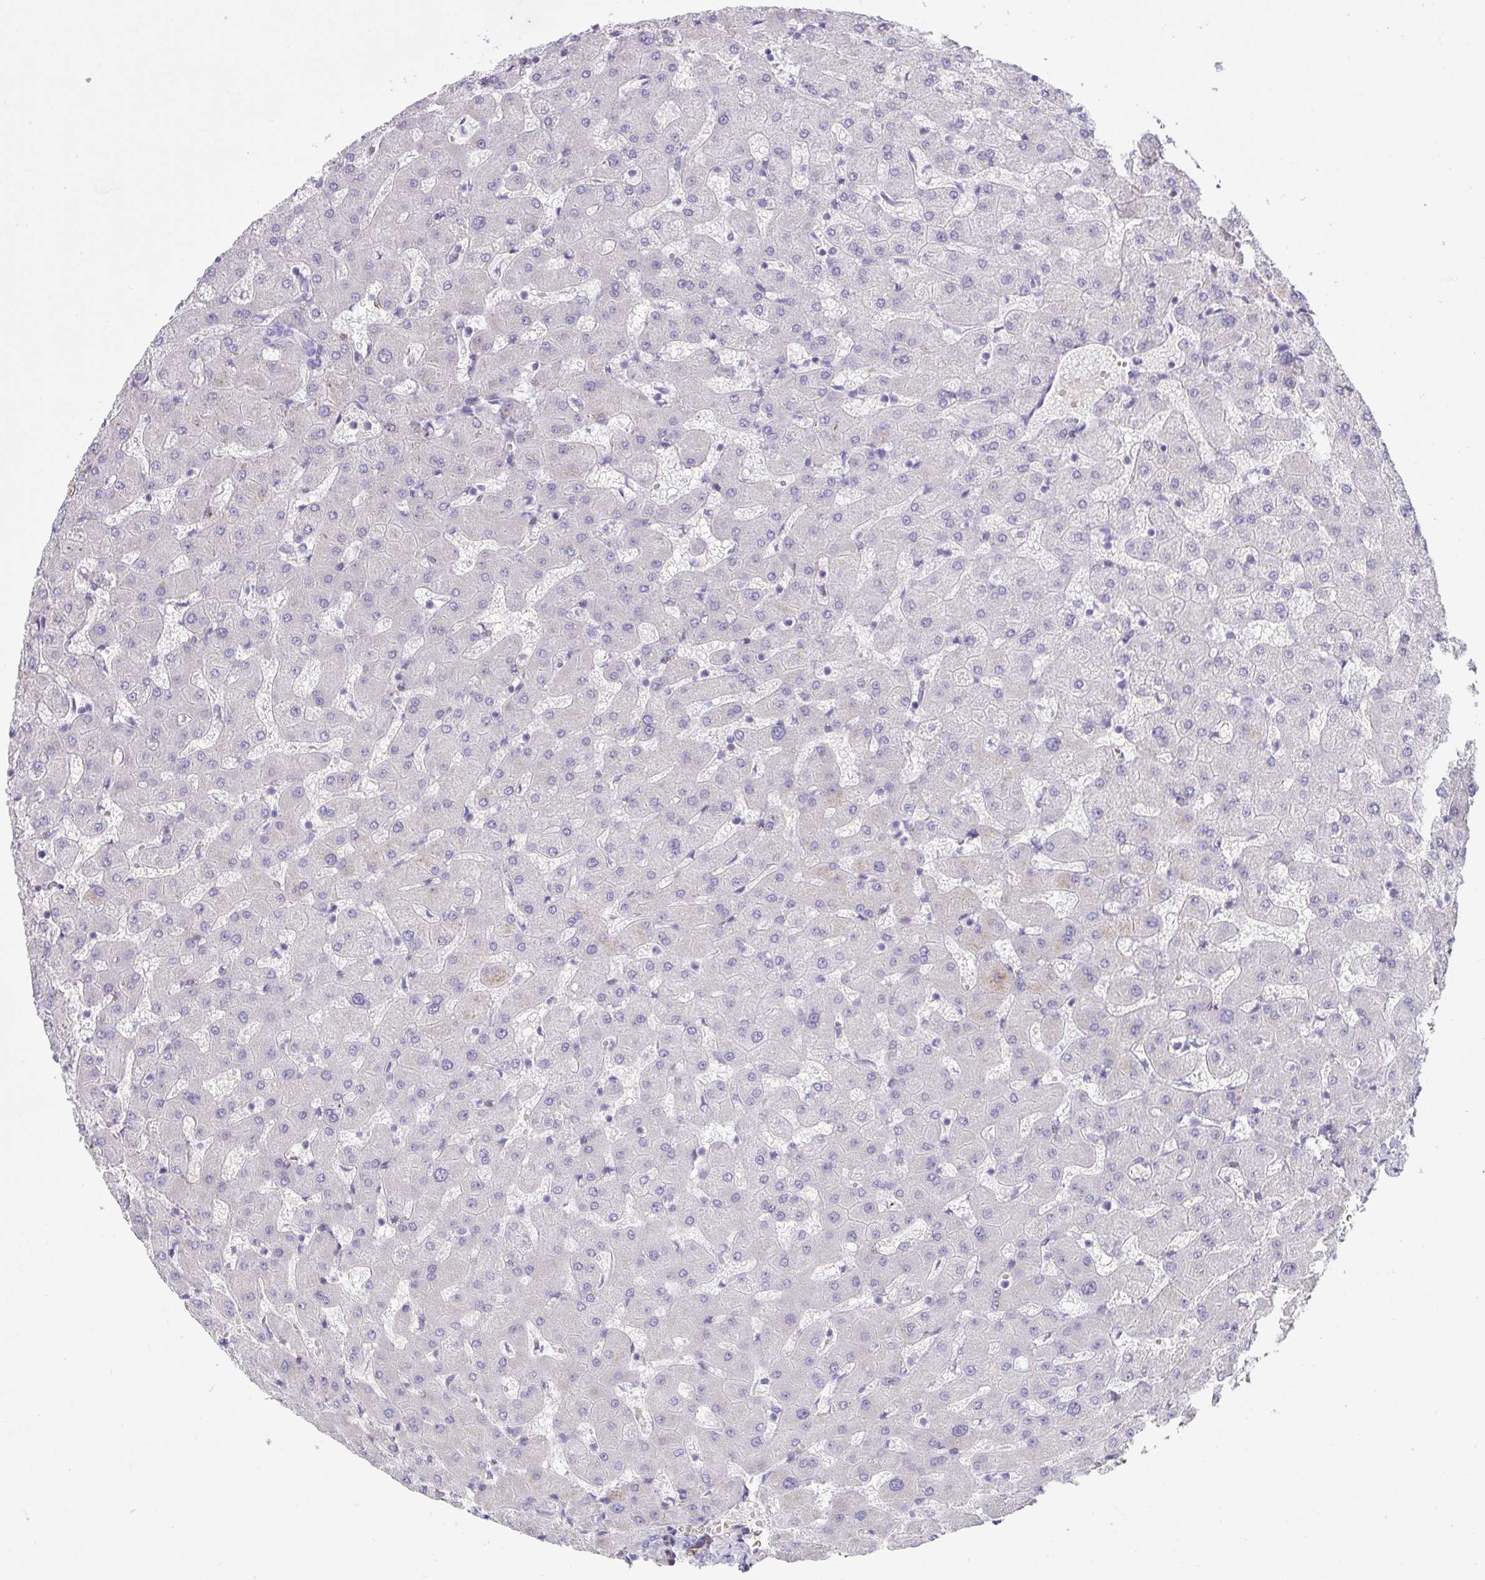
{"staining": {"intensity": "negative", "quantity": "none", "location": "none"}, "tissue": "liver", "cell_type": "Cholangiocytes", "image_type": "normal", "snomed": [{"axis": "morphology", "description": "Normal tissue, NOS"}, {"axis": "topography", "description": "Liver"}], "caption": "Immunohistochemical staining of unremarkable liver exhibits no significant positivity in cholangiocytes. Brightfield microscopy of immunohistochemistry stained with DAB (brown) and hematoxylin (blue), captured at high magnification.", "gene": "SLC35B1", "patient": {"sex": "female", "age": 63}}